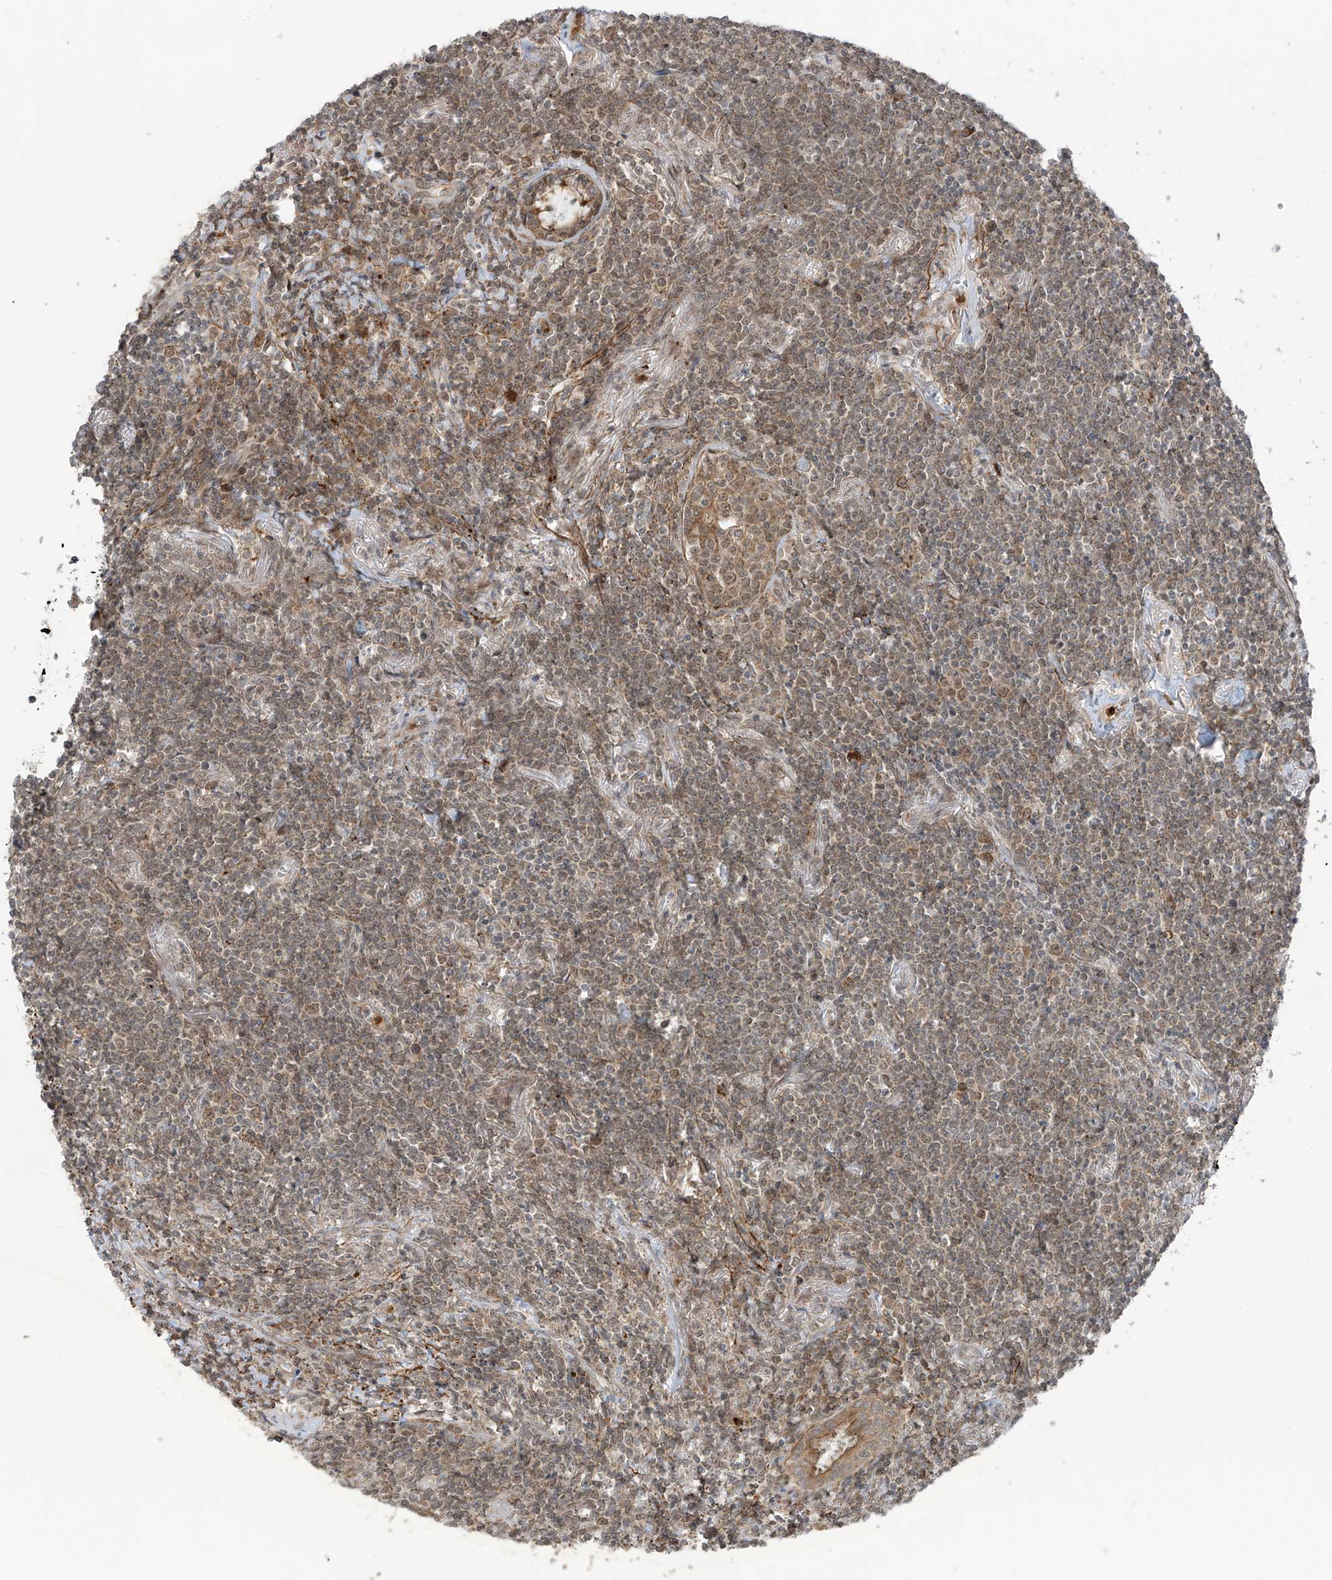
{"staining": {"intensity": "weak", "quantity": "25%-75%", "location": "cytoplasmic/membranous"}, "tissue": "lymphoma", "cell_type": "Tumor cells", "image_type": "cancer", "snomed": [{"axis": "morphology", "description": "Malignant lymphoma, non-Hodgkin's type, Low grade"}, {"axis": "topography", "description": "Lung"}], "caption": "Immunohistochemistry (IHC) staining of low-grade malignant lymphoma, non-Hodgkin's type, which exhibits low levels of weak cytoplasmic/membranous expression in approximately 25%-75% of tumor cells indicating weak cytoplasmic/membranous protein staining. The staining was performed using DAB (brown) for protein detection and nuclei were counterstained in hematoxylin (blue).", "gene": "PDE11A", "patient": {"sex": "female", "age": 71}}